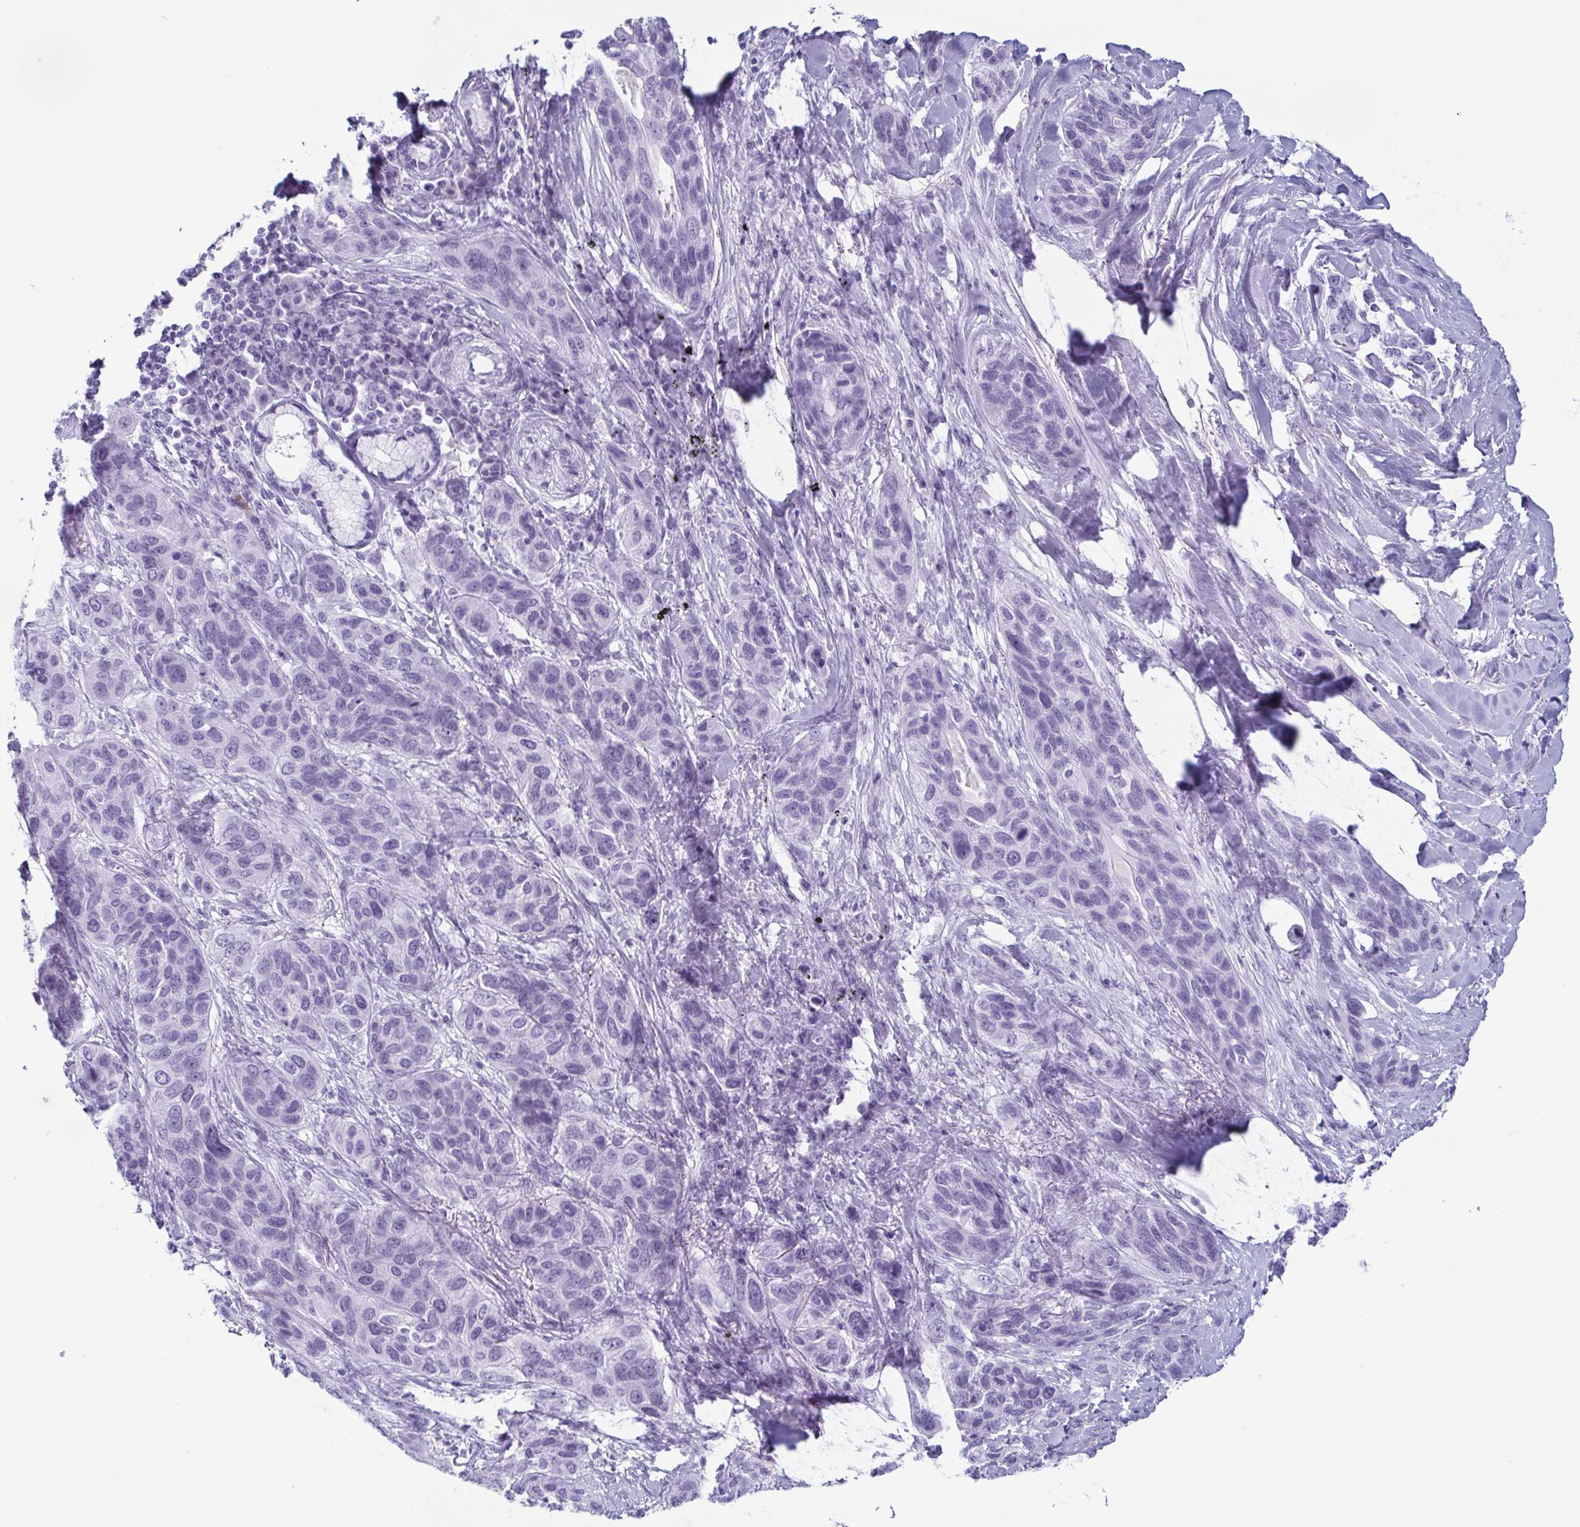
{"staining": {"intensity": "negative", "quantity": "none", "location": "none"}, "tissue": "lung cancer", "cell_type": "Tumor cells", "image_type": "cancer", "snomed": [{"axis": "morphology", "description": "Squamous cell carcinoma, NOS"}, {"axis": "topography", "description": "Lung"}], "caption": "An immunohistochemistry histopathology image of lung squamous cell carcinoma is shown. There is no staining in tumor cells of lung squamous cell carcinoma. (Stains: DAB immunohistochemistry with hematoxylin counter stain, Microscopy: brightfield microscopy at high magnification).", "gene": "ENKUR", "patient": {"sex": "female", "age": 70}}